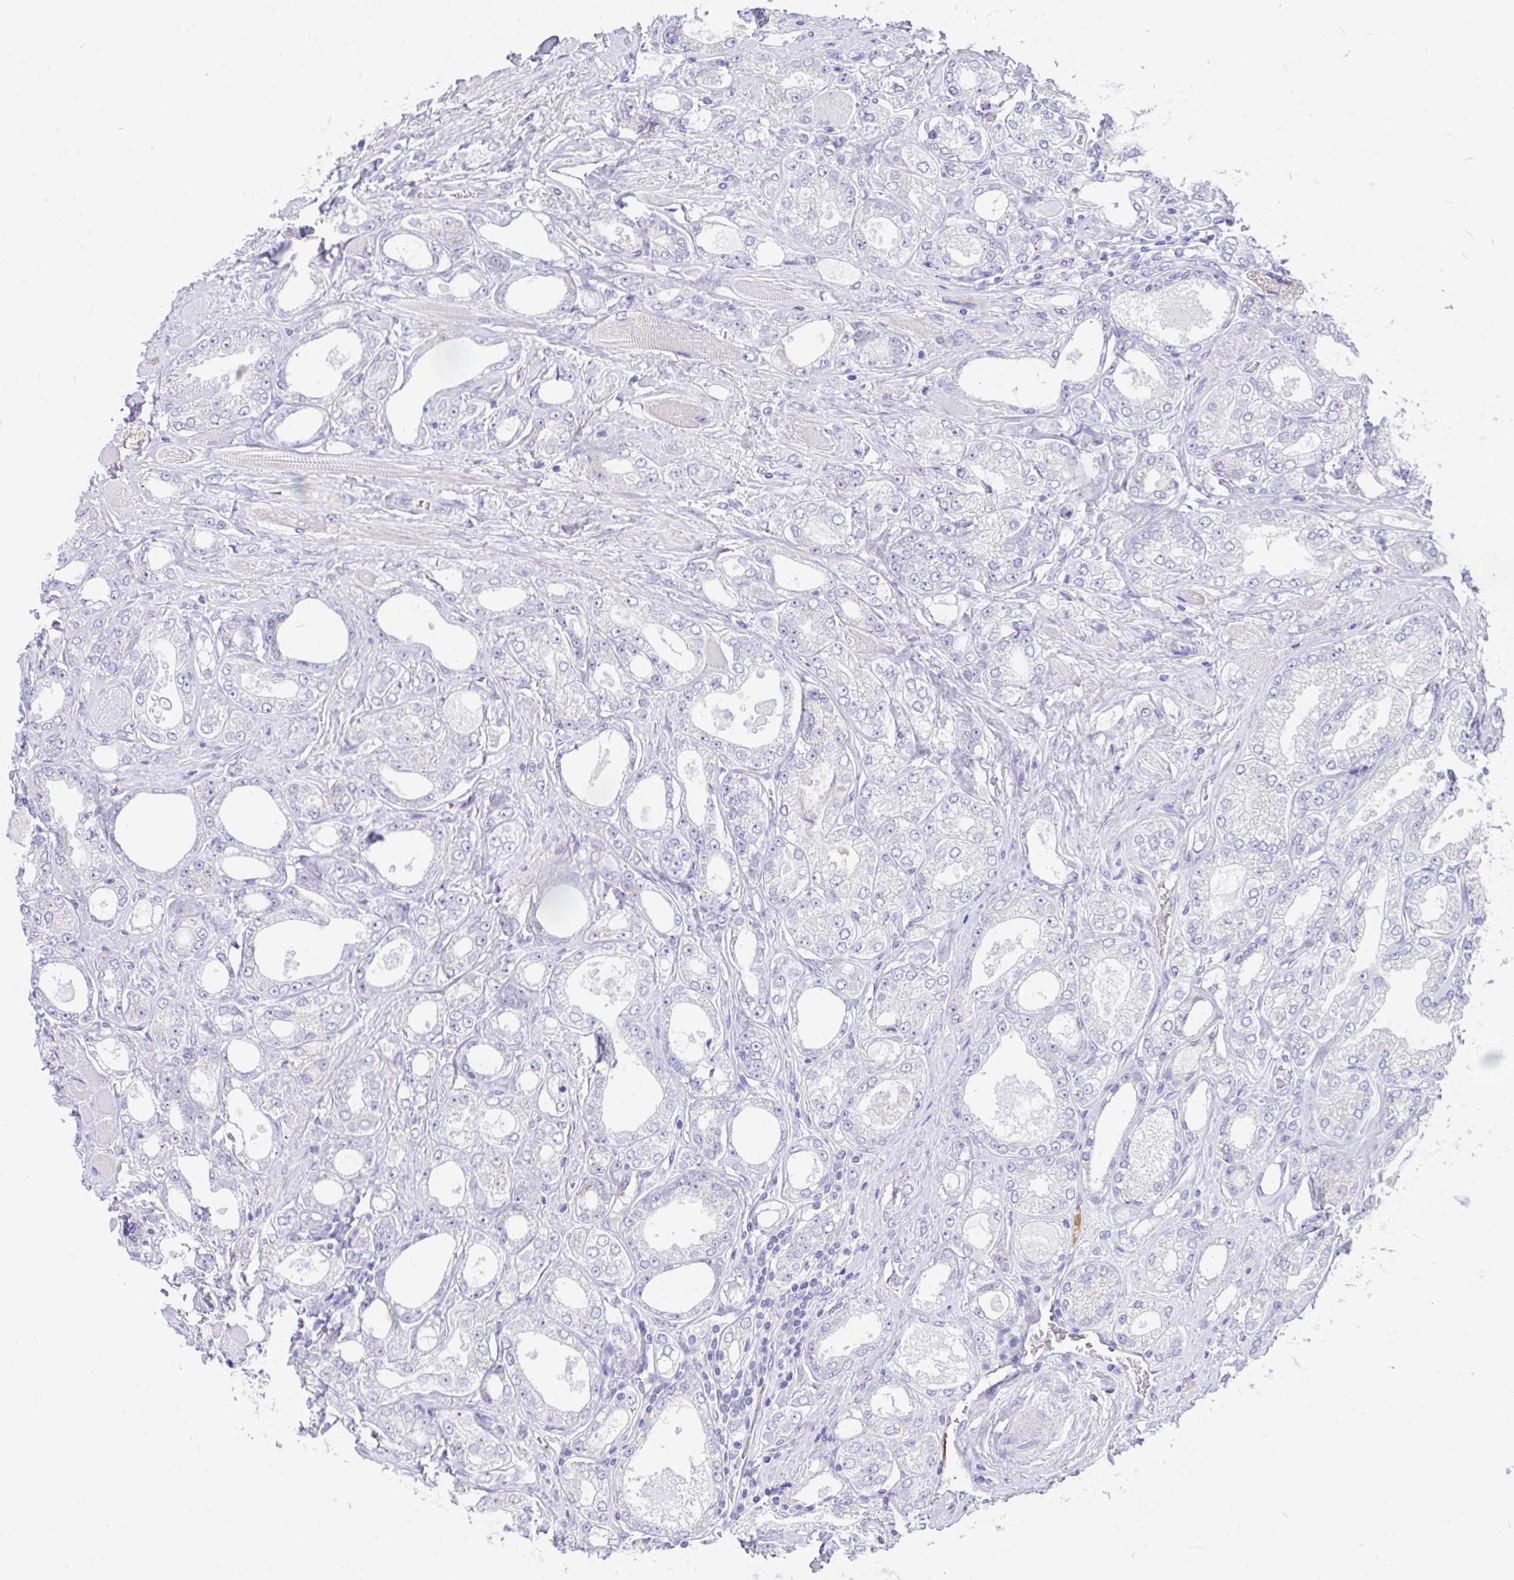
{"staining": {"intensity": "negative", "quantity": "none", "location": "none"}, "tissue": "prostate cancer", "cell_type": "Tumor cells", "image_type": "cancer", "snomed": [{"axis": "morphology", "description": "Adenocarcinoma, High grade"}, {"axis": "topography", "description": "Prostate"}], "caption": "High-grade adenocarcinoma (prostate) stained for a protein using IHC displays no expression tumor cells.", "gene": "CCSAP", "patient": {"sex": "male", "age": 68}}